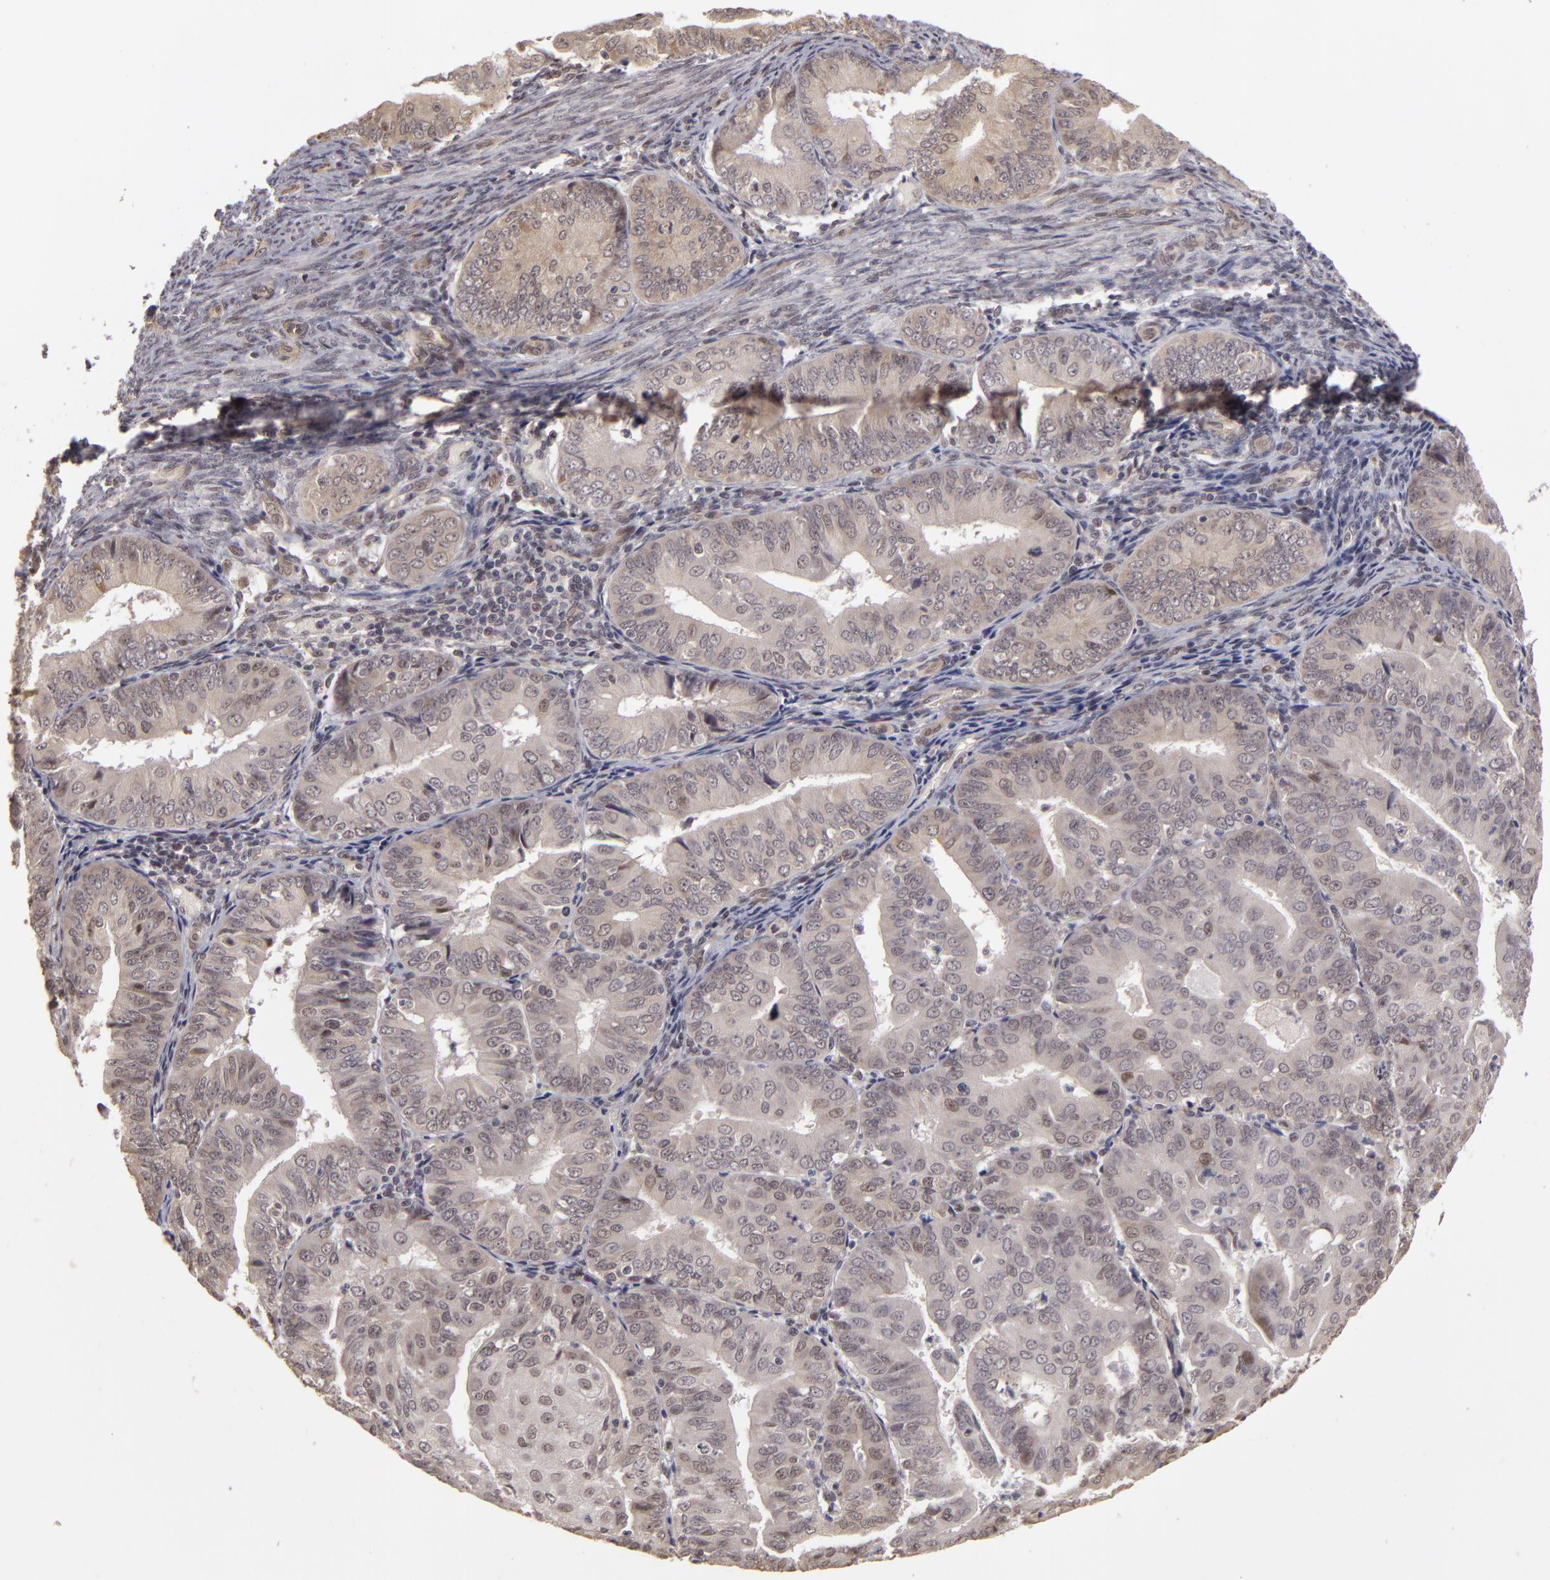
{"staining": {"intensity": "weak", "quantity": "<25%", "location": "nuclear"}, "tissue": "endometrial cancer", "cell_type": "Tumor cells", "image_type": "cancer", "snomed": [{"axis": "morphology", "description": "Adenocarcinoma, NOS"}, {"axis": "topography", "description": "Endometrium"}], "caption": "Immunohistochemistry of human endometrial cancer exhibits no expression in tumor cells.", "gene": "ZNF133", "patient": {"sex": "female", "age": 79}}